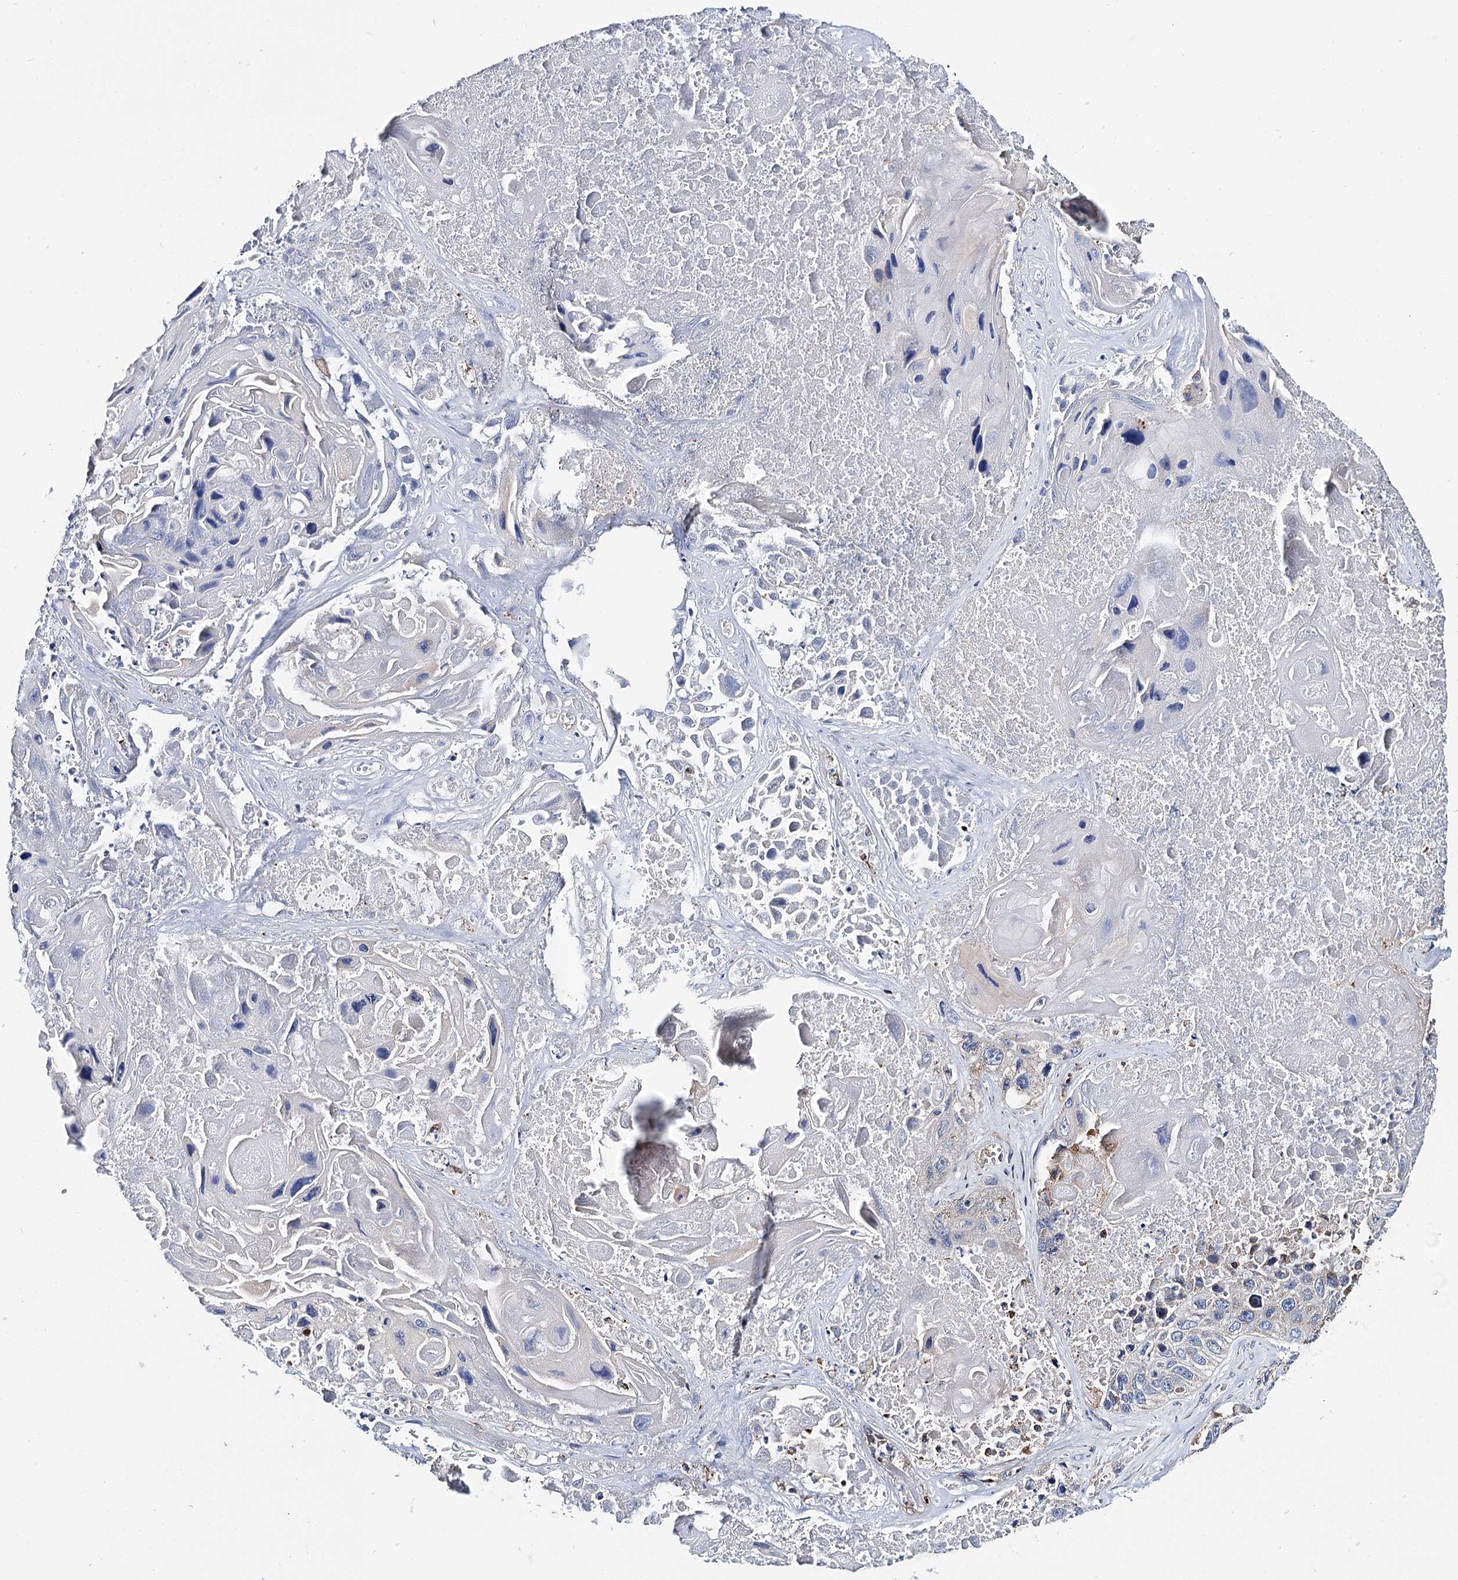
{"staining": {"intensity": "weak", "quantity": "<25%", "location": "cytoplasmic/membranous"}, "tissue": "lung cancer", "cell_type": "Tumor cells", "image_type": "cancer", "snomed": [{"axis": "morphology", "description": "Squamous cell carcinoma, NOS"}, {"axis": "topography", "description": "Lung"}], "caption": "The histopathology image displays no significant staining in tumor cells of lung squamous cell carcinoma.", "gene": "UBASH3B", "patient": {"sex": "male", "age": 61}}